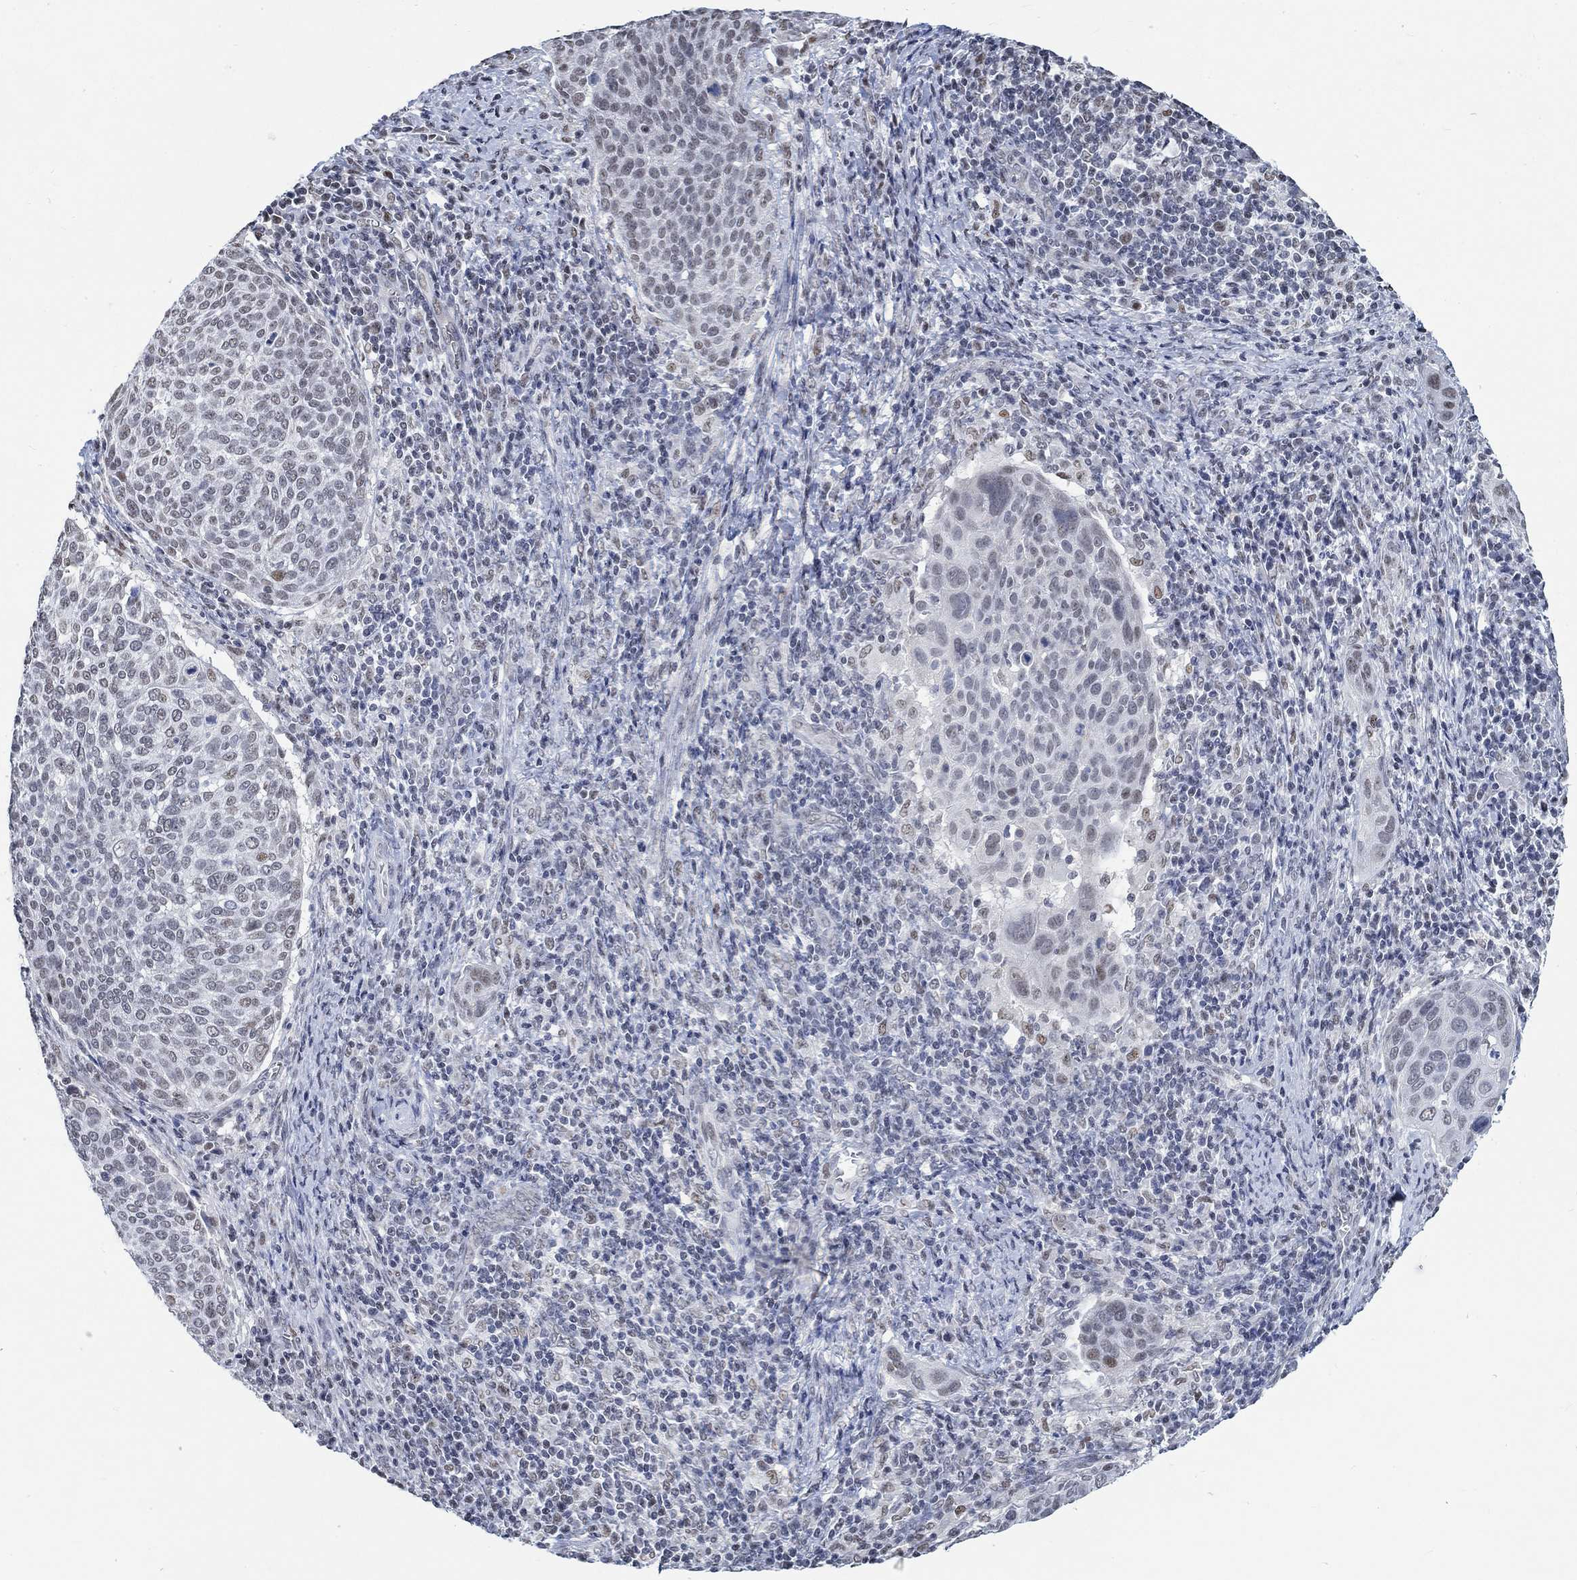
{"staining": {"intensity": "negative", "quantity": "none", "location": "none"}, "tissue": "cervical cancer", "cell_type": "Tumor cells", "image_type": "cancer", "snomed": [{"axis": "morphology", "description": "Squamous cell carcinoma, NOS"}, {"axis": "topography", "description": "Cervix"}], "caption": "This is an immunohistochemistry (IHC) image of cervical cancer (squamous cell carcinoma). There is no staining in tumor cells.", "gene": "KCNH8", "patient": {"sex": "female", "age": 39}}